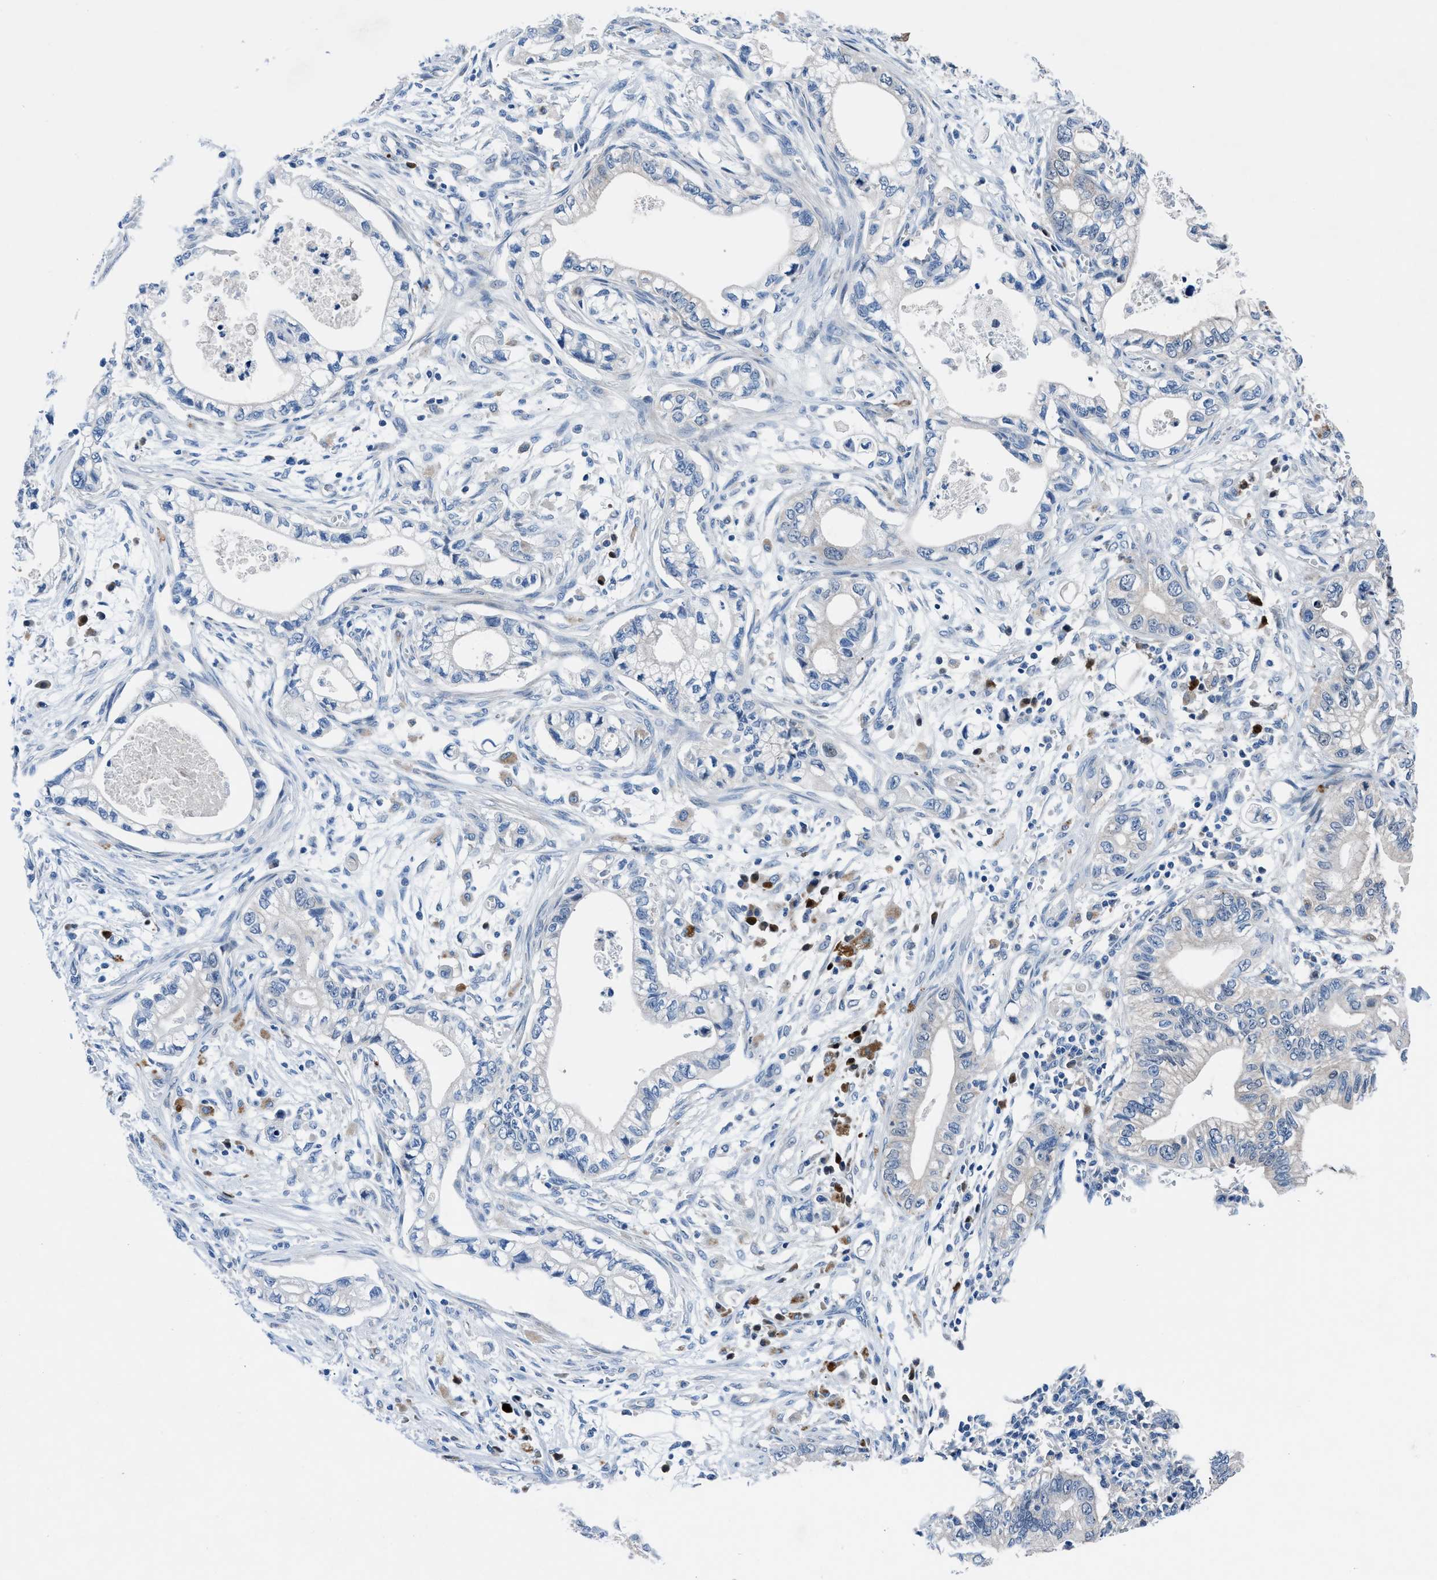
{"staining": {"intensity": "negative", "quantity": "none", "location": "none"}, "tissue": "pancreatic cancer", "cell_type": "Tumor cells", "image_type": "cancer", "snomed": [{"axis": "morphology", "description": "Adenocarcinoma, NOS"}, {"axis": "topography", "description": "Pancreas"}], "caption": "There is no significant positivity in tumor cells of pancreatic cancer (adenocarcinoma). (DAB immunohistochemistry (IHC) with hematoxylin counter stain).", "gene": "UAP1", "patient": {"sex": "male", "age": 56}}